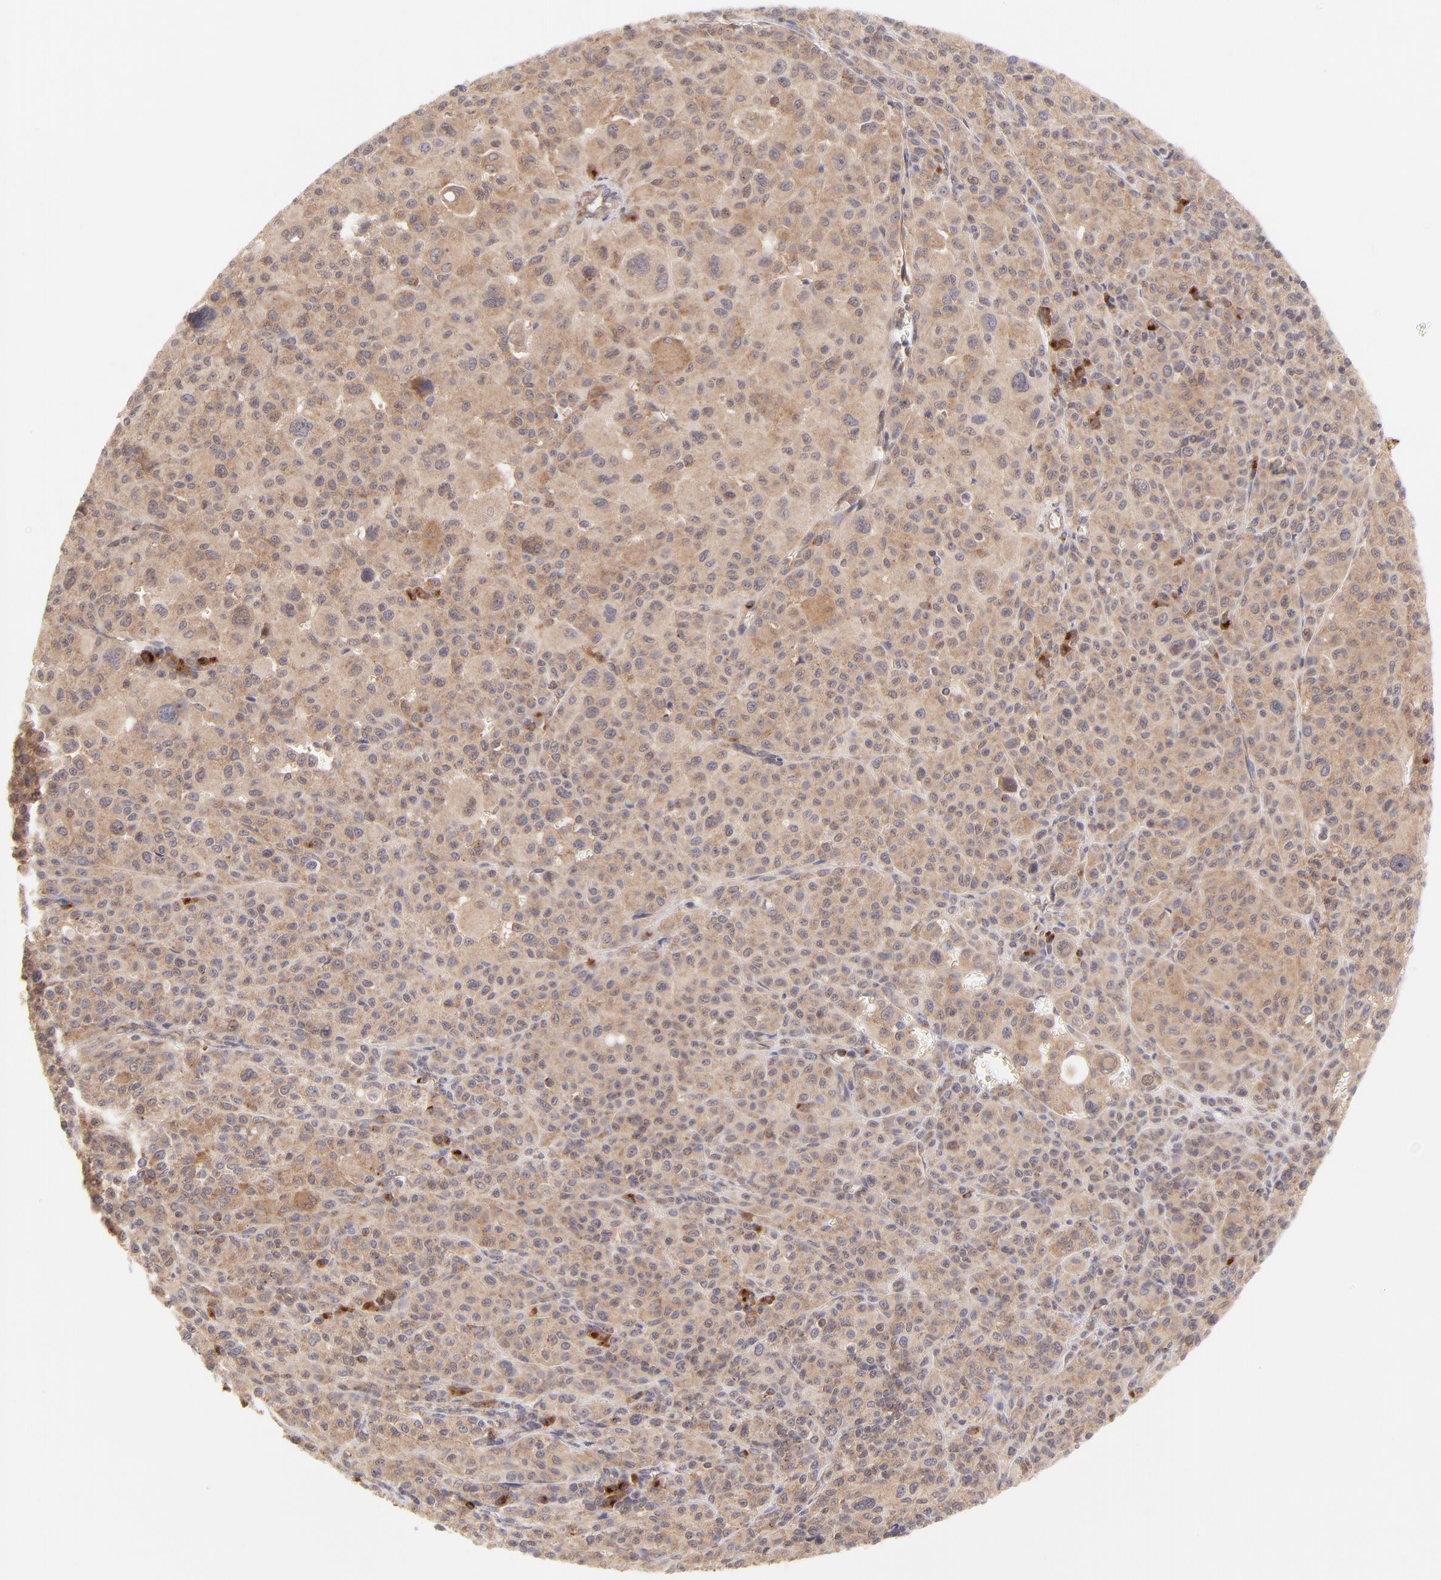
{"staining": {"intensity": "moderate", "quantity": ">75%", "location": "cytoplasmic/membranous"}, "tissue": "melanoma", "cell_type": "Tumor cells", "image_type": "cancer", "snomed": [{"axis": "morphology", "description": "Malignant melanoma, Metastatic site"}, {"axis": "topography", "description": "Skin"}], "caption": "This is a histology image of immunohistochemistry (IHC) staining of melanoma, which shows moderate positivity in the cytoplasmic/membranous of tumor cells.", "gene": "TNRC6B", "patient": {"sex": "female", "age": 74}}